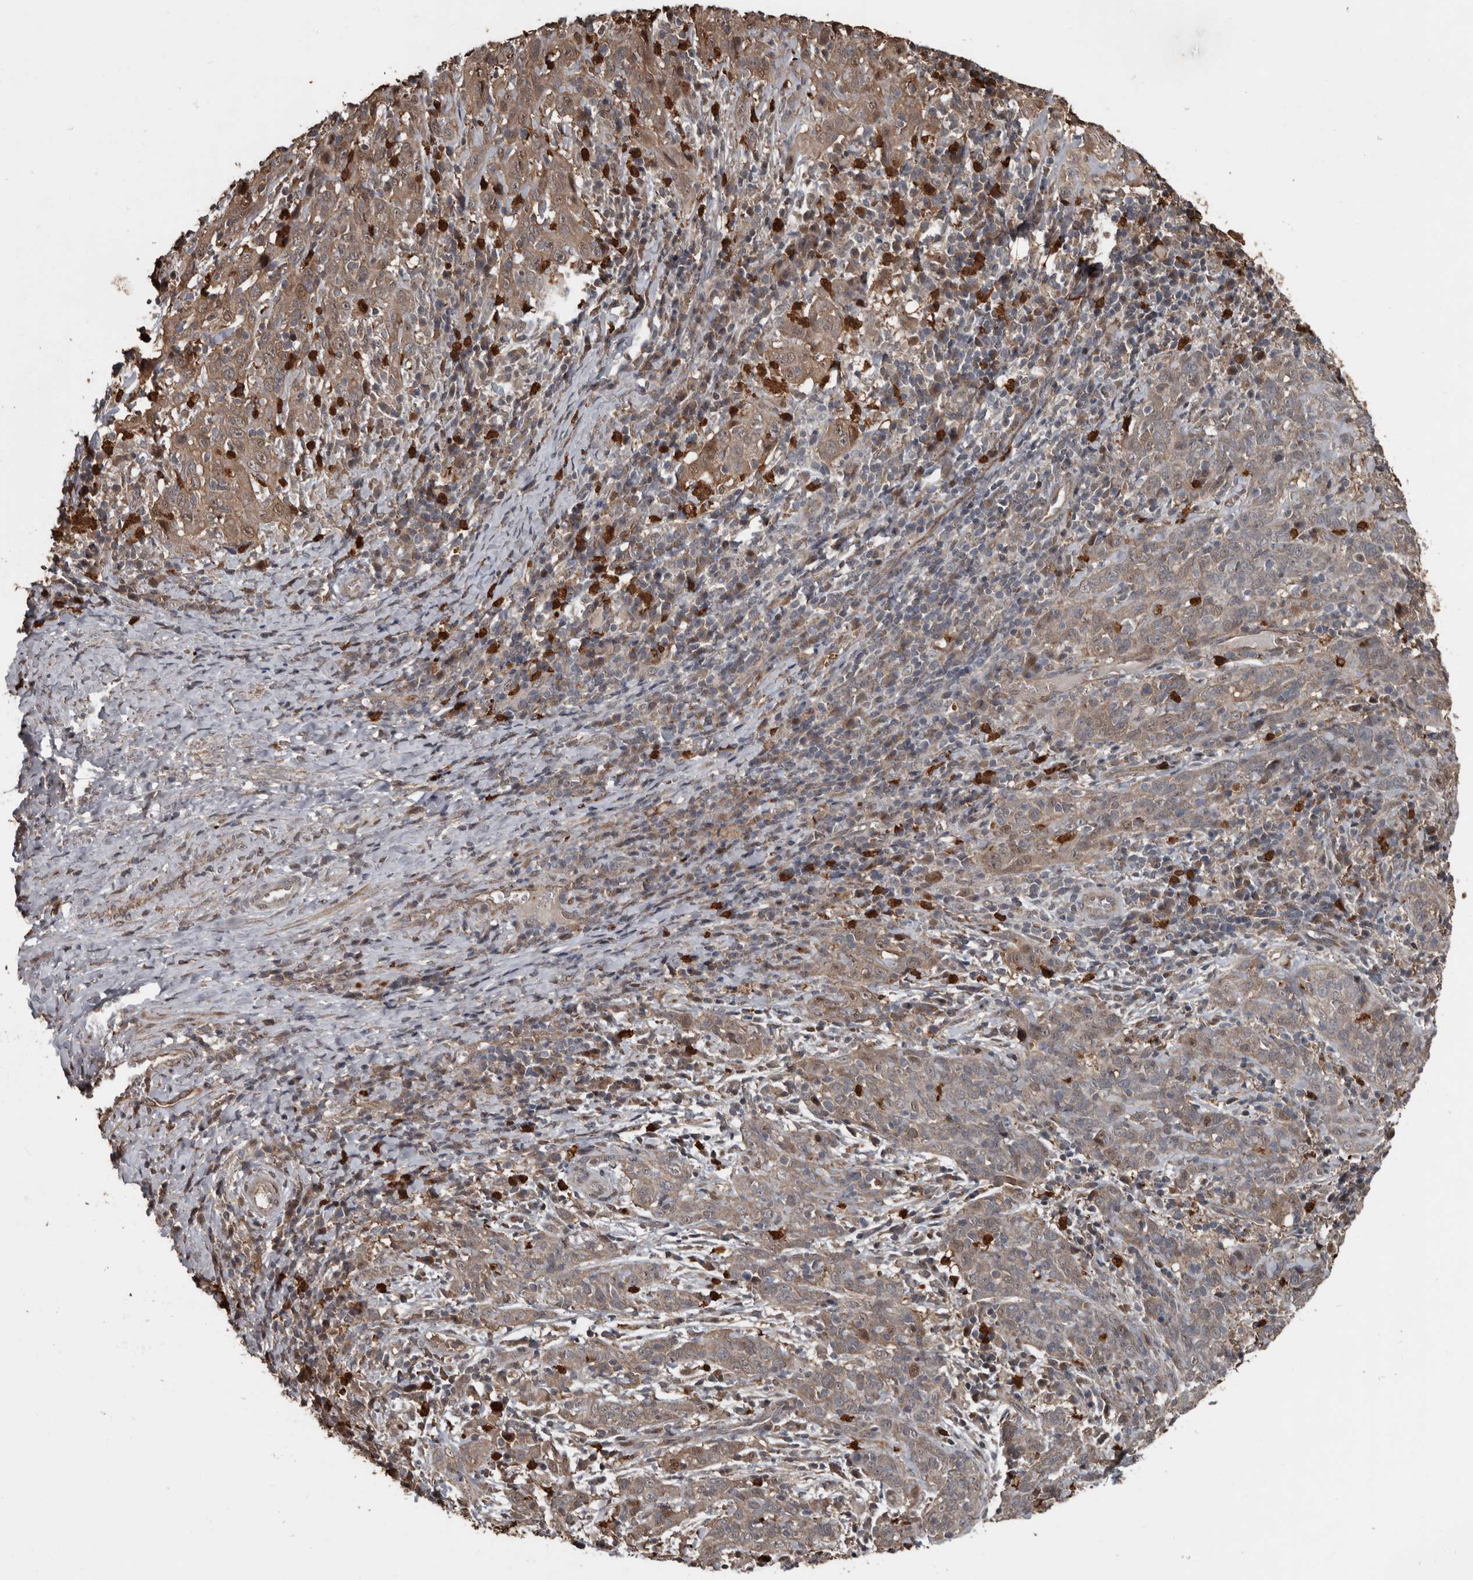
{"staining": {"intensity": "moderate", "quantity": "25%-75%", "location": "cytoplasmic/membranous"}, "tissue": "cervical cancer", "cell_type": "Tumor cells", "image_type": "cancer", "snomed": [{"axis": "morphology", "description": "Squamous cell carcinoma, NOS"}, {"axis": "topography", "description": "Cervix"}], "caption": "A photomicrograph showing moderate cytoplasmic/membranous expression in about 25%-75% of tumor cells in cervical cancer, as visualized by brown immunohistochemical staining.", "gene": "FSBP", "patient": {"sex": "female", "age": 46}}